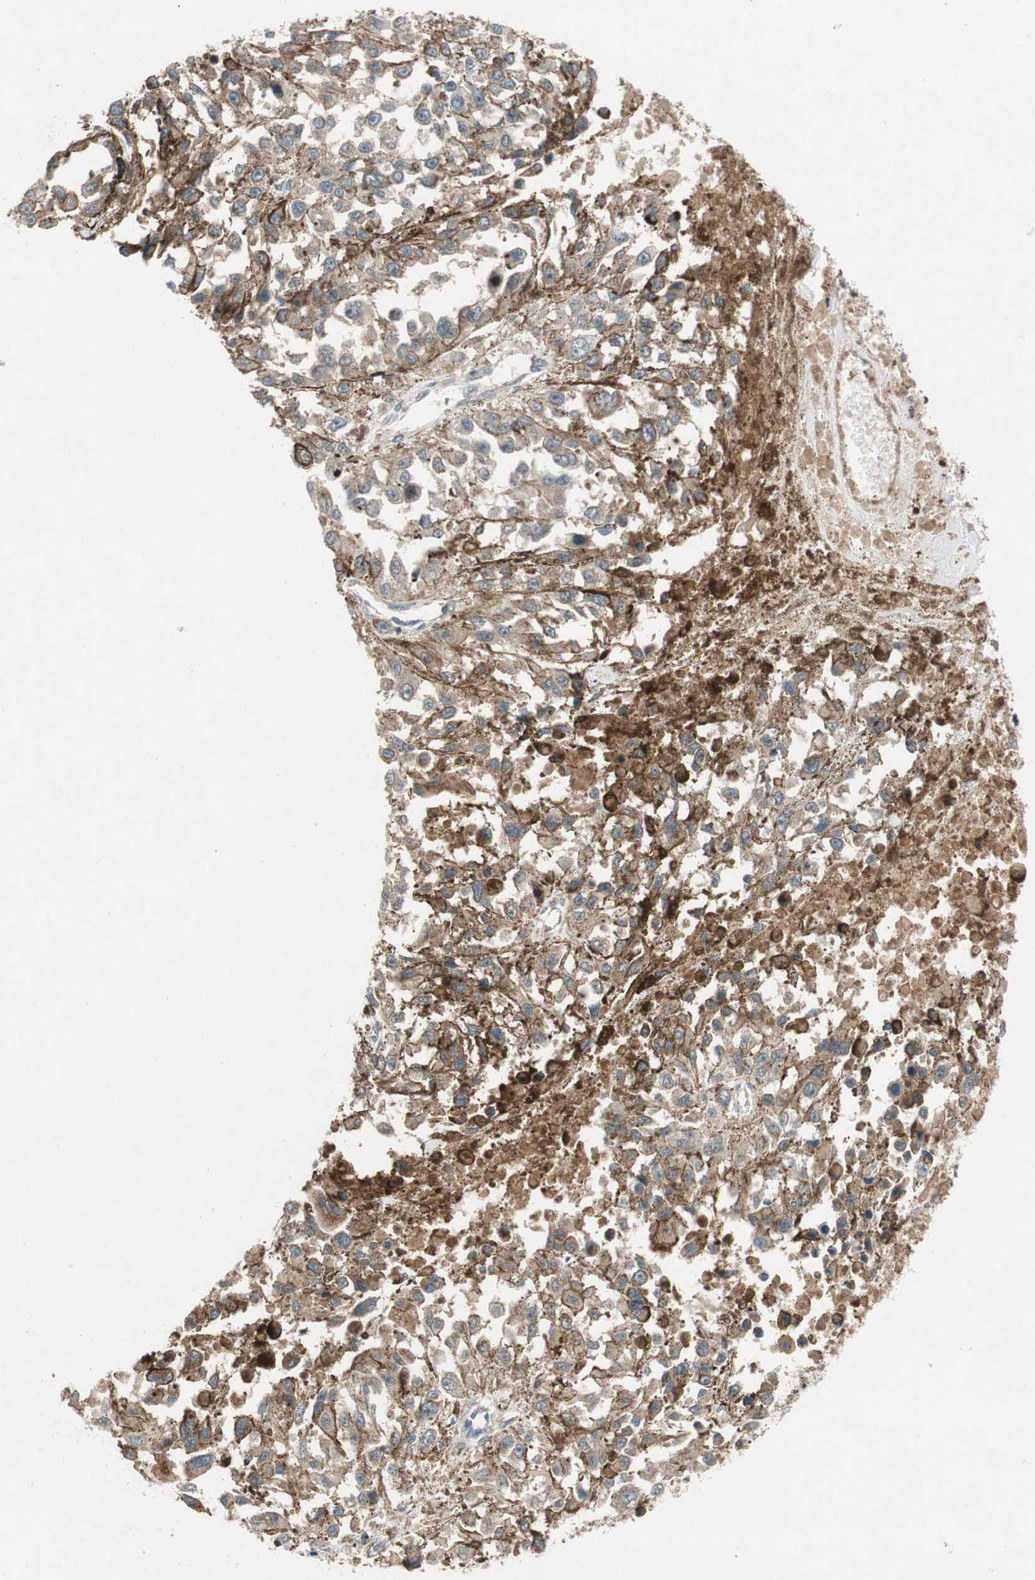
{"staining": {"intensity": "weak", "quantity": ">75%", "location": "cytoplasmic/membranous"}, "tissue": "melanoma", "cell_type": "Tumor cells", "image_type": "cancer", "snomed": [{"axis": "morphology", "description": "Malignant melanoma, Metastatic site"}, {"axis": "topography", "description": "Lymph node"}], "caption": "Tumor cells display low levels of weak cytoplasmic/membranous expression in about >75% of cells in melanoma.", "gene": "GCLM", "patient": {"sex": "male", "age": 59}}